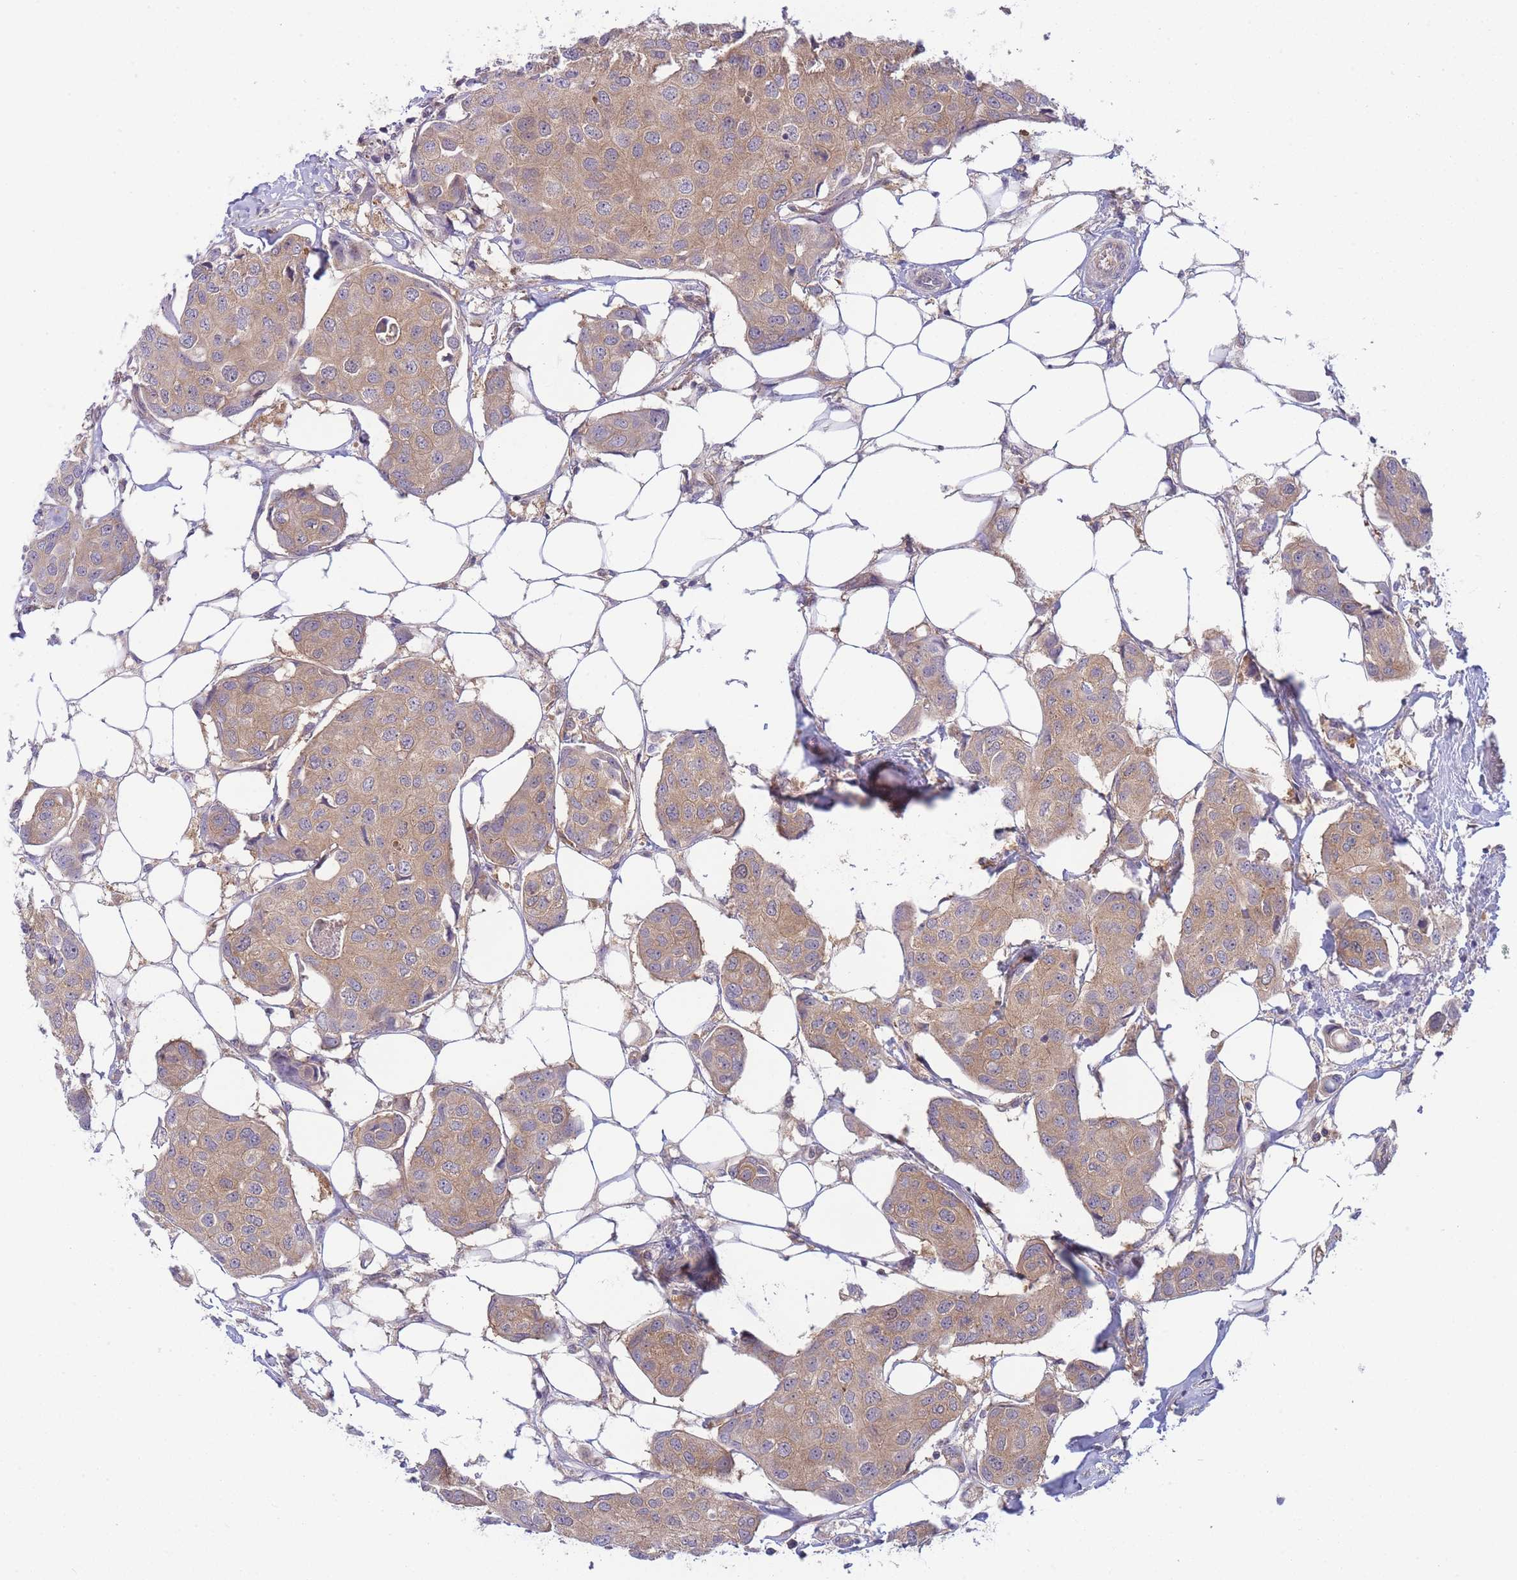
{"staining": {"intensity": "moderate", "quantity": ">75%", "location": "cytoplasmic/membranous"}, "tissue": "breast cancer", "cell_type": "Tumor cells", "image_type": "cancer", "snomed": [{"axis": "morphology", "description": "Duct carcinoma"}, {"axis": "topography", "description": "Breast"}, {"axis": "topography", "description": "Lymph node"}], "caption": "The photomicrograph shows immunohistochemical staining of intraductal carcinoma (breast). There is moderate cytoplasmic/membranous staining is seen in about >75% of tumor cells.", "gene": "PFDN6", "patient": {"sex": "female", "age": 80}}